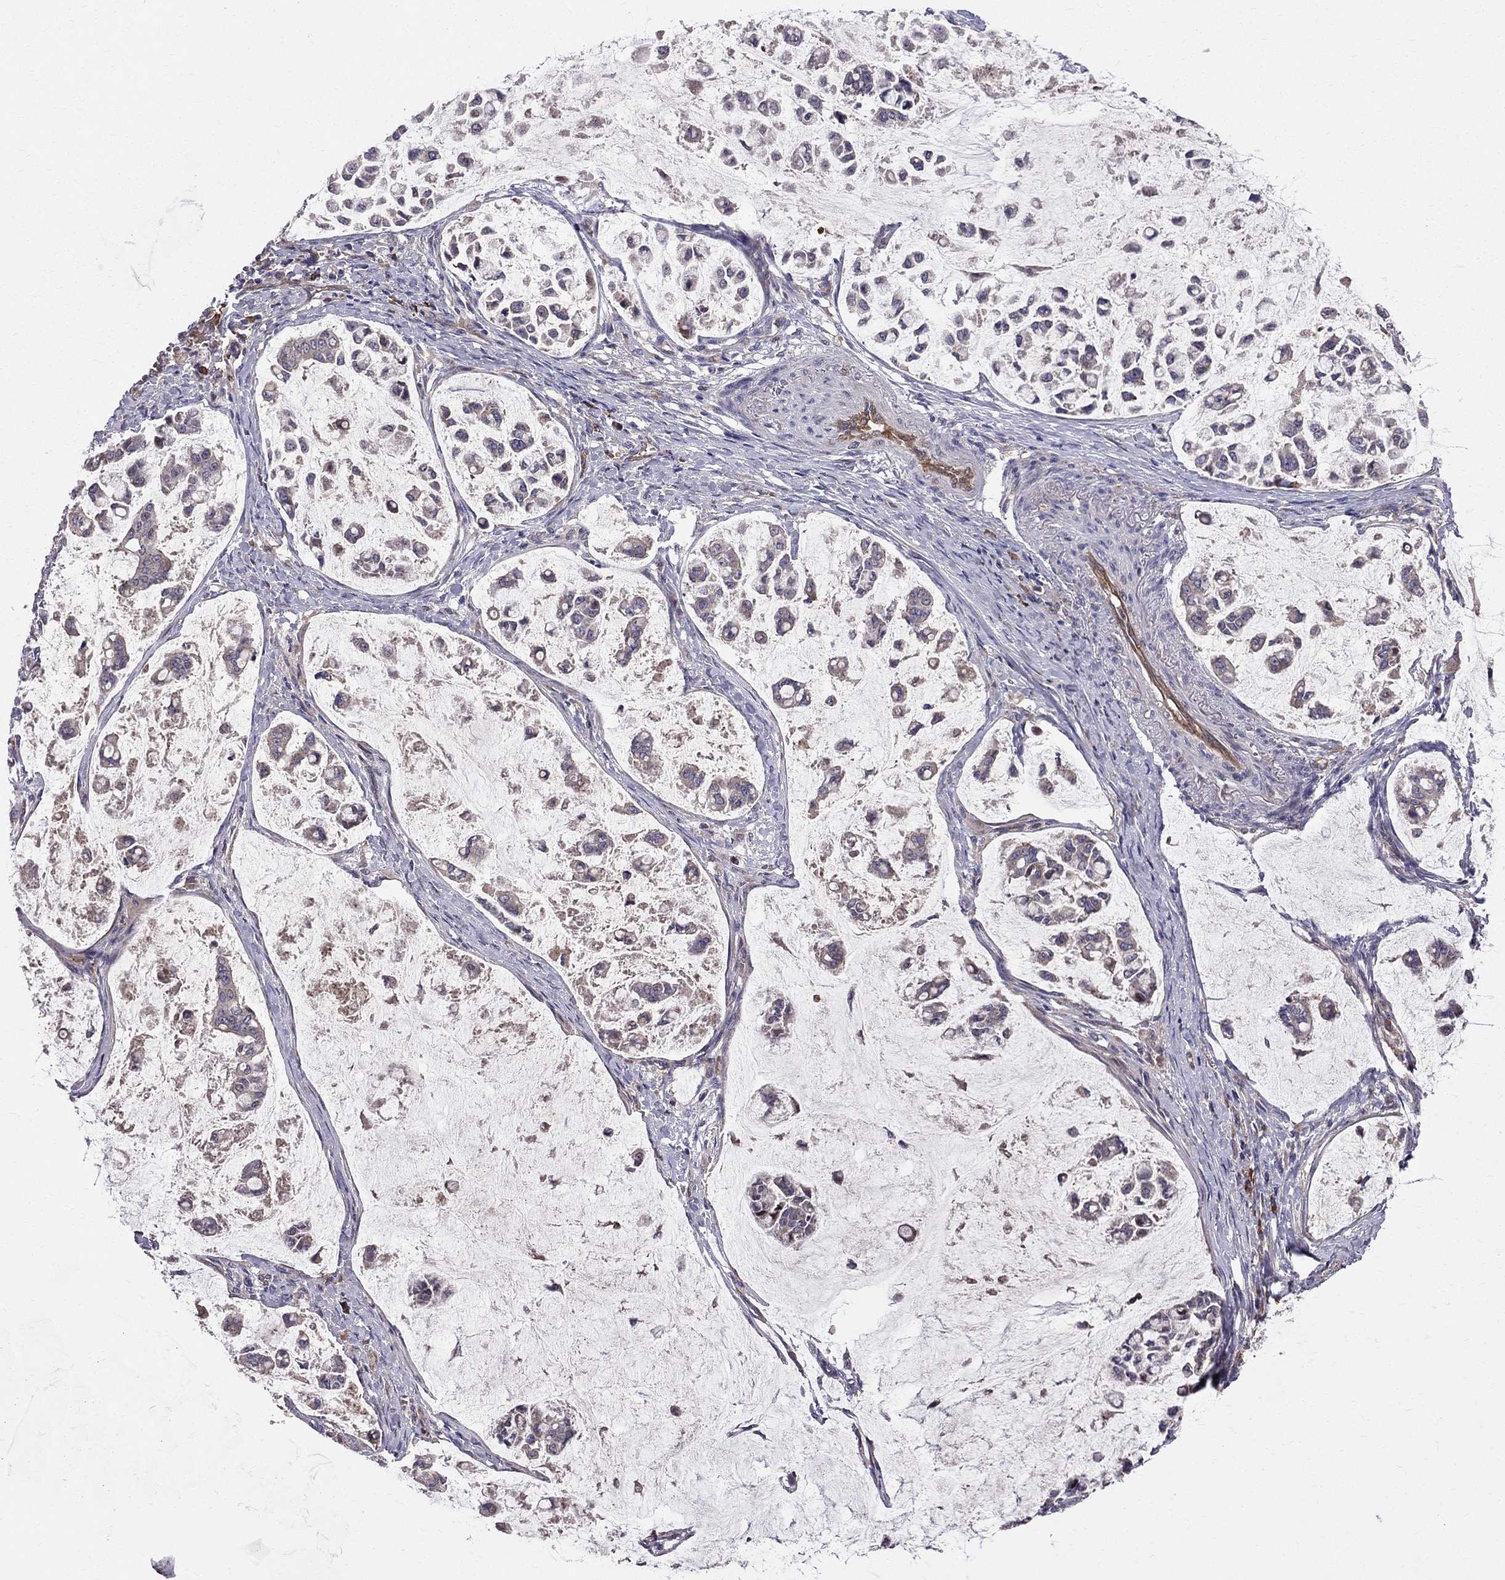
{"staining": {"intensity": "moderate", "quantity": "25%-75%", "location": "cytoplasmic/membranous"}, "tissue": "stomach cancer", "cell_type": "Tumor cells", "image_type": "cancer", "snomed": [{"axis": "morphology", "description": "Adenocarcinoma, NOS"}, {"axis": "topography", "description": "Stomach"}], "caption": "DAB (3,3'-diaminobenzidine) immunohistochemical staining of adenocarcinoma (stomach) displays moderate cytoplasmic/membranous protein expression in about 25%-75% of tumor cells.", "gene": "PIK3CG", "patient": {"sex": "male", "age": 82}}